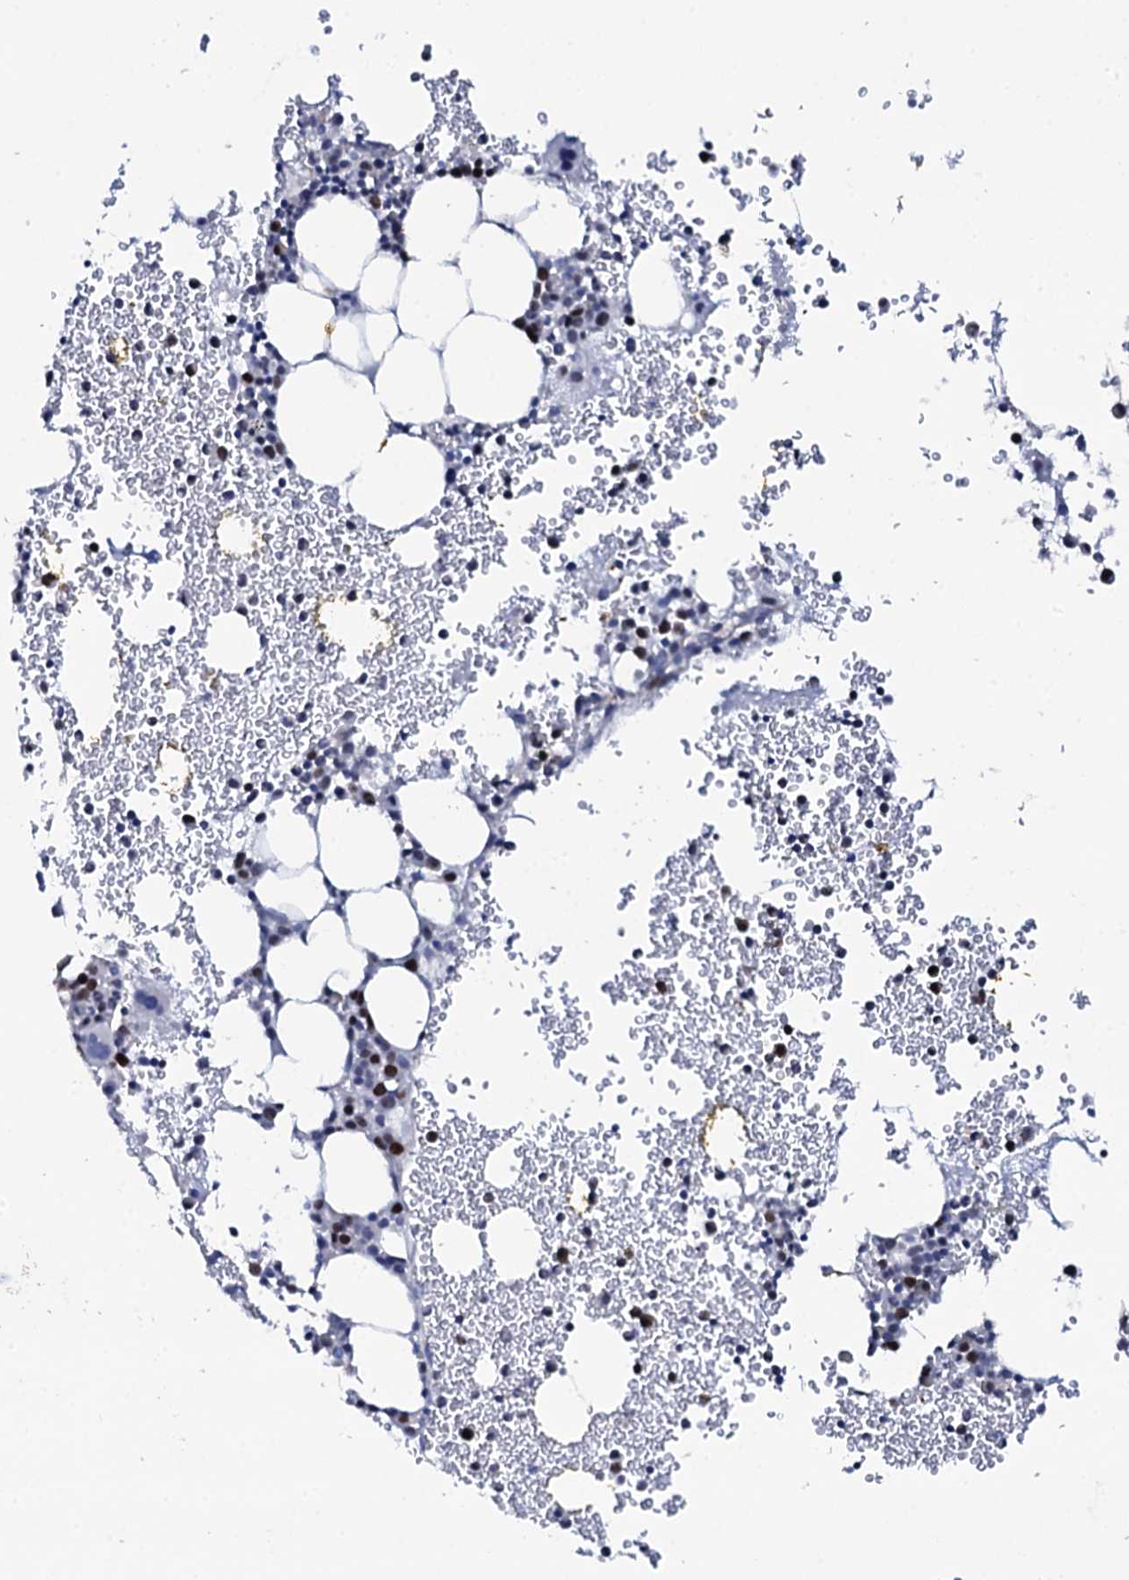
{"staining": {"intensity": "strong", "quantity": "<25%", "location": "nuclear"}, "tissue": "bone marrow", "cell_type": "Hematopoietic cells", "image_type": "normal", "snomed": [{"axis": "morphology", "description": "Normal tissue, NOS"}, {"axis": "topography", "description": "Bone marrow"}], "caption": "Immunohistochemical staining of benign bone marrow displays <25% levels of strong nuclear protein positivity in approximately <25% of hematopoietic cells.", "gene": "NUDT13", "patient": {"sex": "female", "age": 76}}